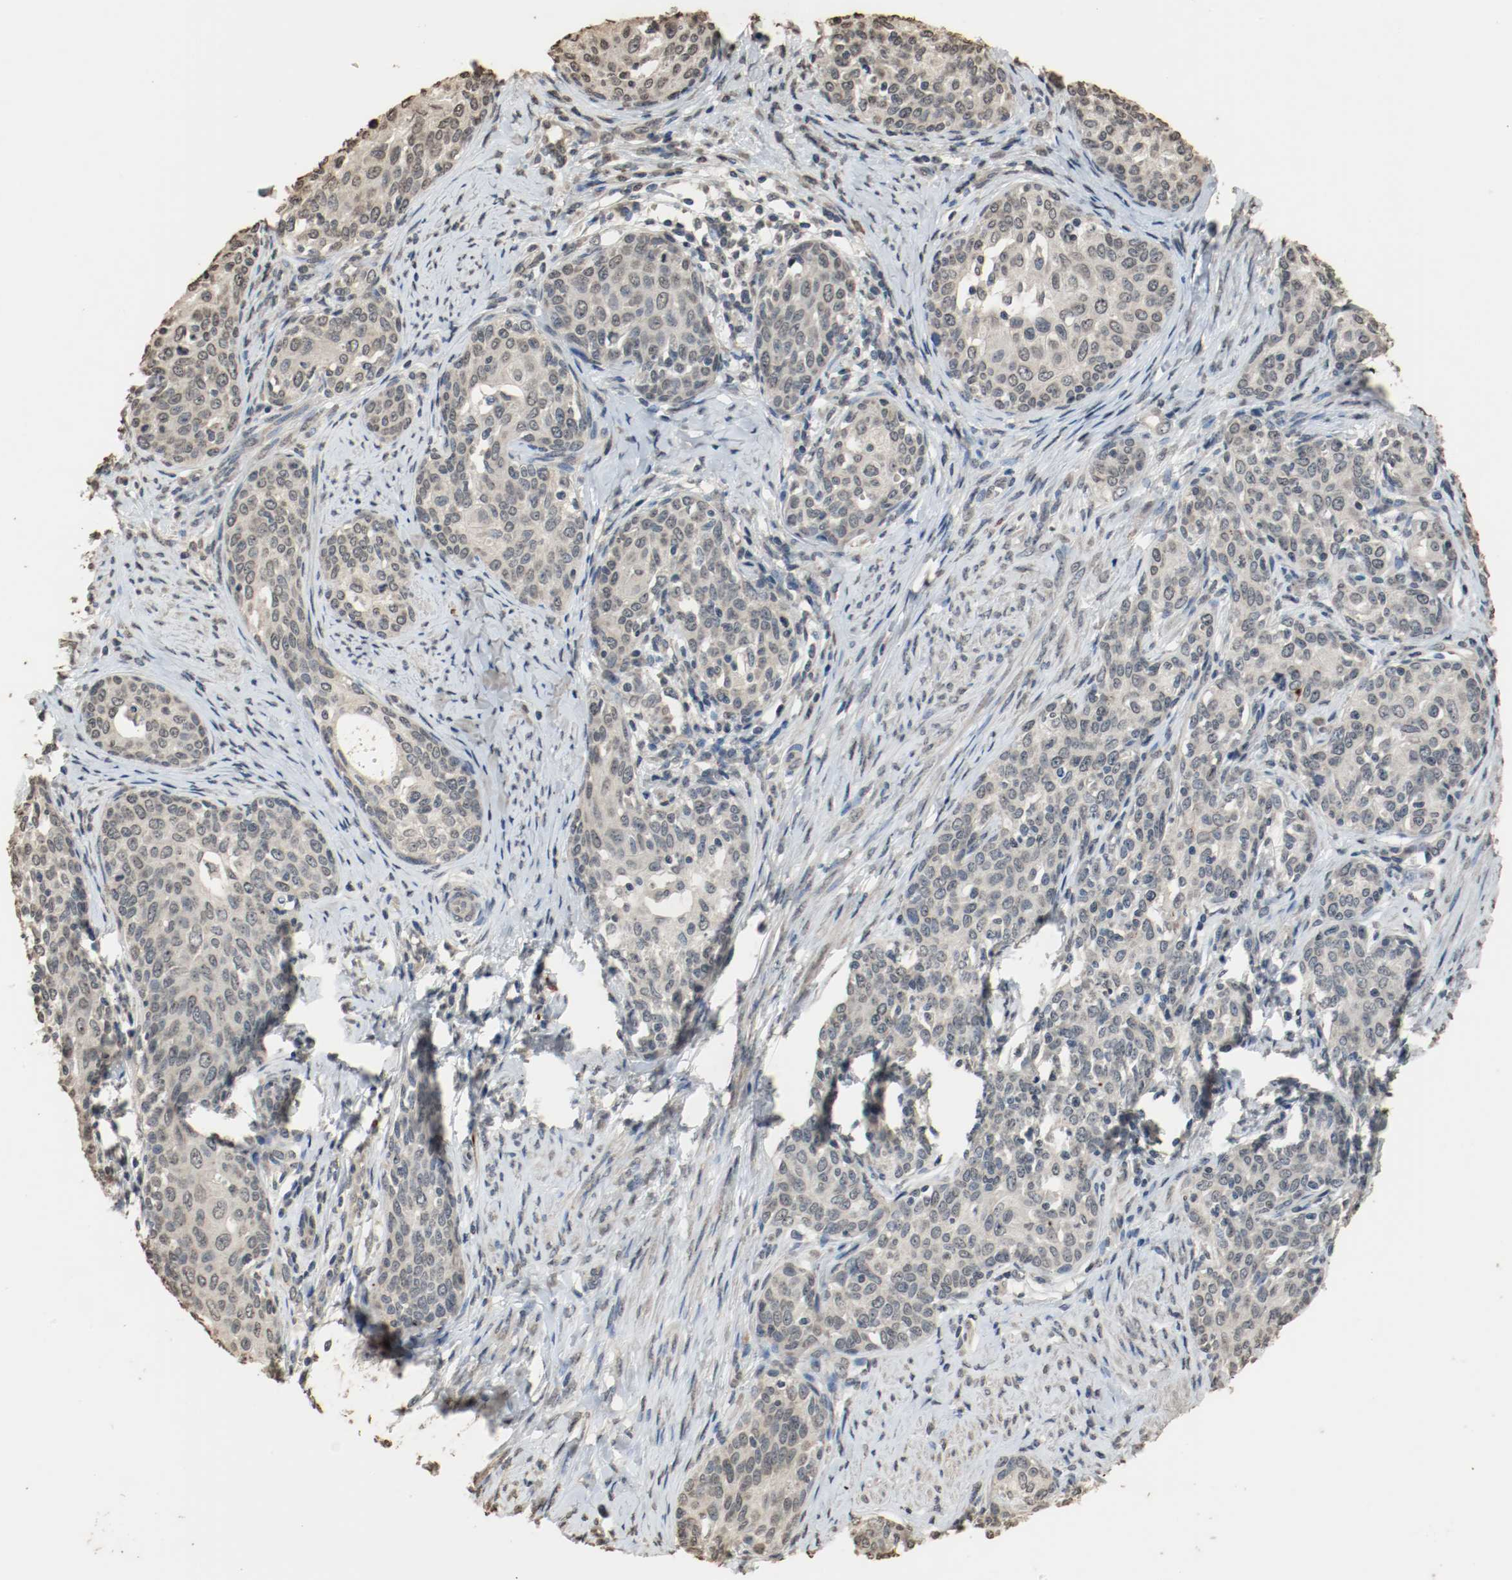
{"staining": {"intensity": "weak", "quantity": "<25%", "location": "cytoplasmic/membranous"}, "tissue": "cervical cancer", "cell_type": "Tumor cells", "image_type": "cancer", "snomed": [{"axis": "morphology", "description": "Squamous cell carcinoma, NOS"}, {"axis": "morphology", "description": "Adenocarcinoma, NOS"}, {"axis": "topography", "description": "Cervix"}], "caption": "High magnification brightfield microscopy of cervical cancer (adenocarcinoma) stained with DAB (brown) and counterstained with hematoxylin (blue): tumor cells show no significant positivity.", "gene": "RTN4", "patient": {"sex": "female", "age": 52}}